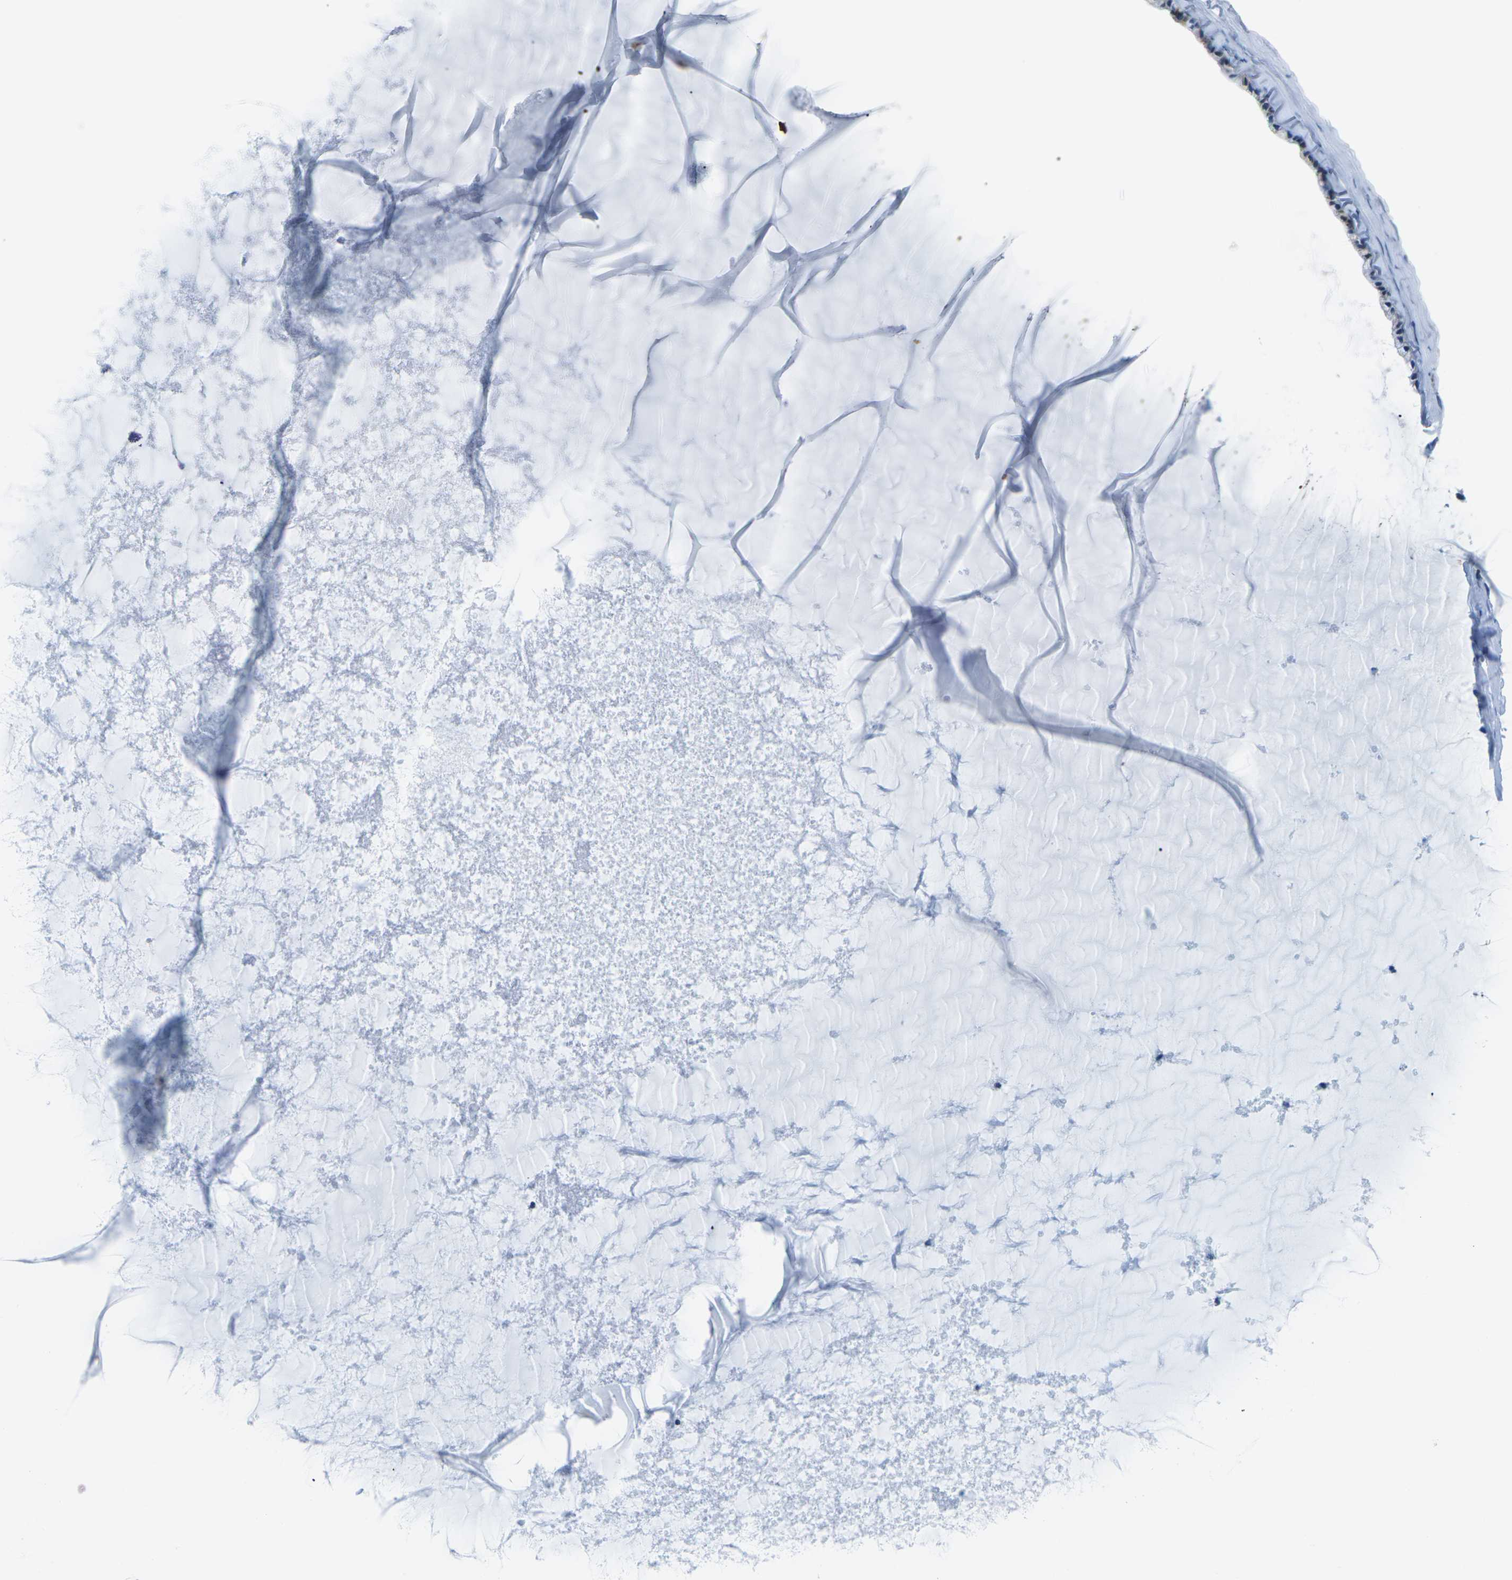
{"staining": {"intensity": "negative", "quantity": "none", "location": "none"}, "tissue": "cervix", "cell_type": "Glandular cells", "image_type": "normal", "snomed": [{"axis": "morphology", "description": "Normal tissue, NOS"}, {"axis": "topography", "description": "Cervix"}], "caption": "A histopathology image of human cervix is negative for staining in glandular cells.", "gene": "SOCS4", "patient": {"sex": "female", "age": 39}}